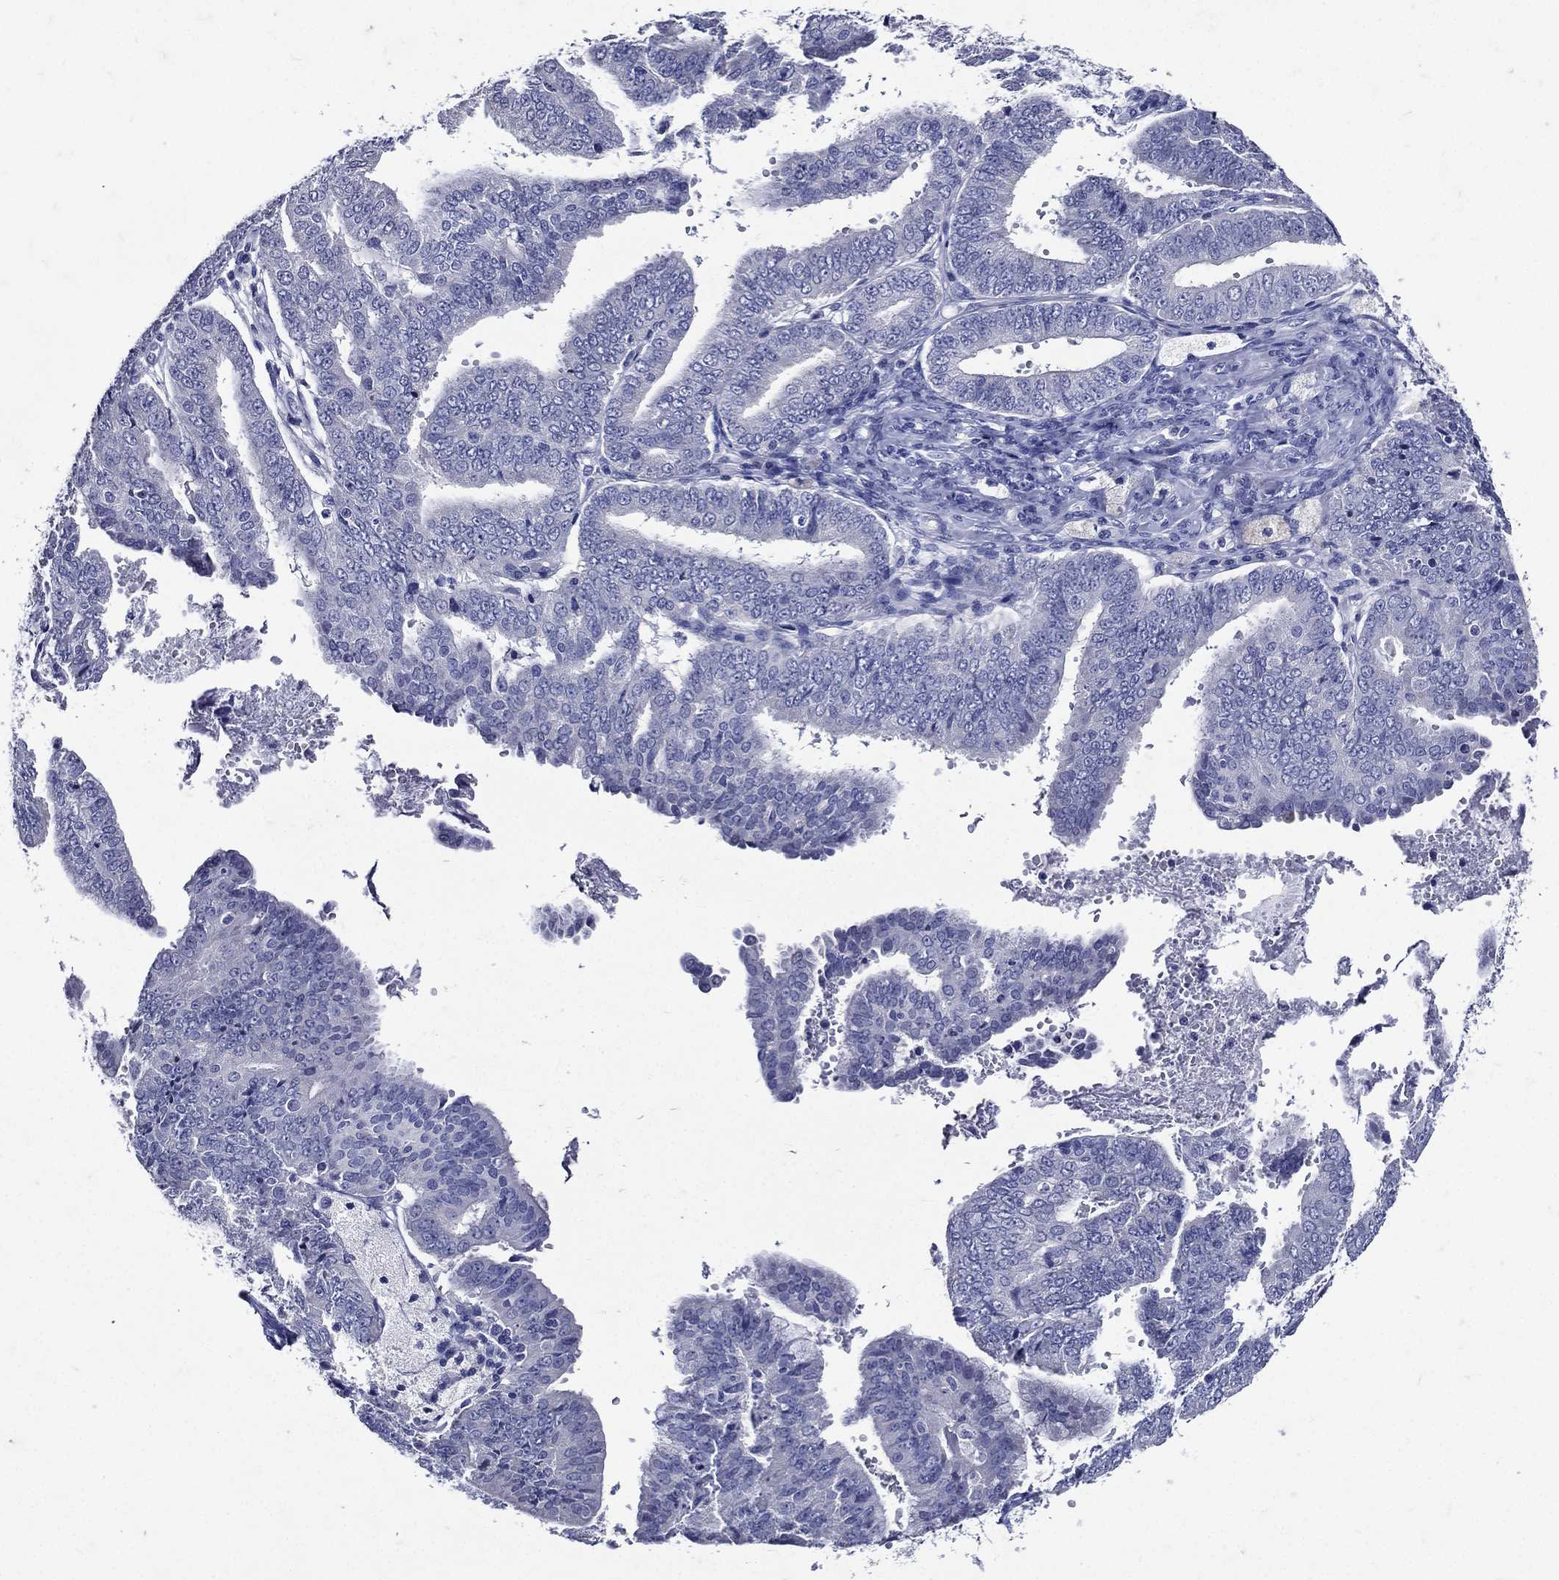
{"staining": {"intensity": "negative", "quantity": "none", "location": "none"}, "tissue": "endometrial cancer", "cell_type": "Tumor cells", "image_type": "cancer", "snomed": [{"axis": "morphology", "description": "Adenocarcinoma, NOS"}, {"axis": "topography", "description": "Endometrium"}], "caption": "Micrograph shows no protein positivity in tumor cells of endometrial adenocarcinoma tissue. (Immunohistochemistry, brightfield microscopy, high magnification).", "gene": "TGM1", "patient": {"sex": "female", "age": 63}}